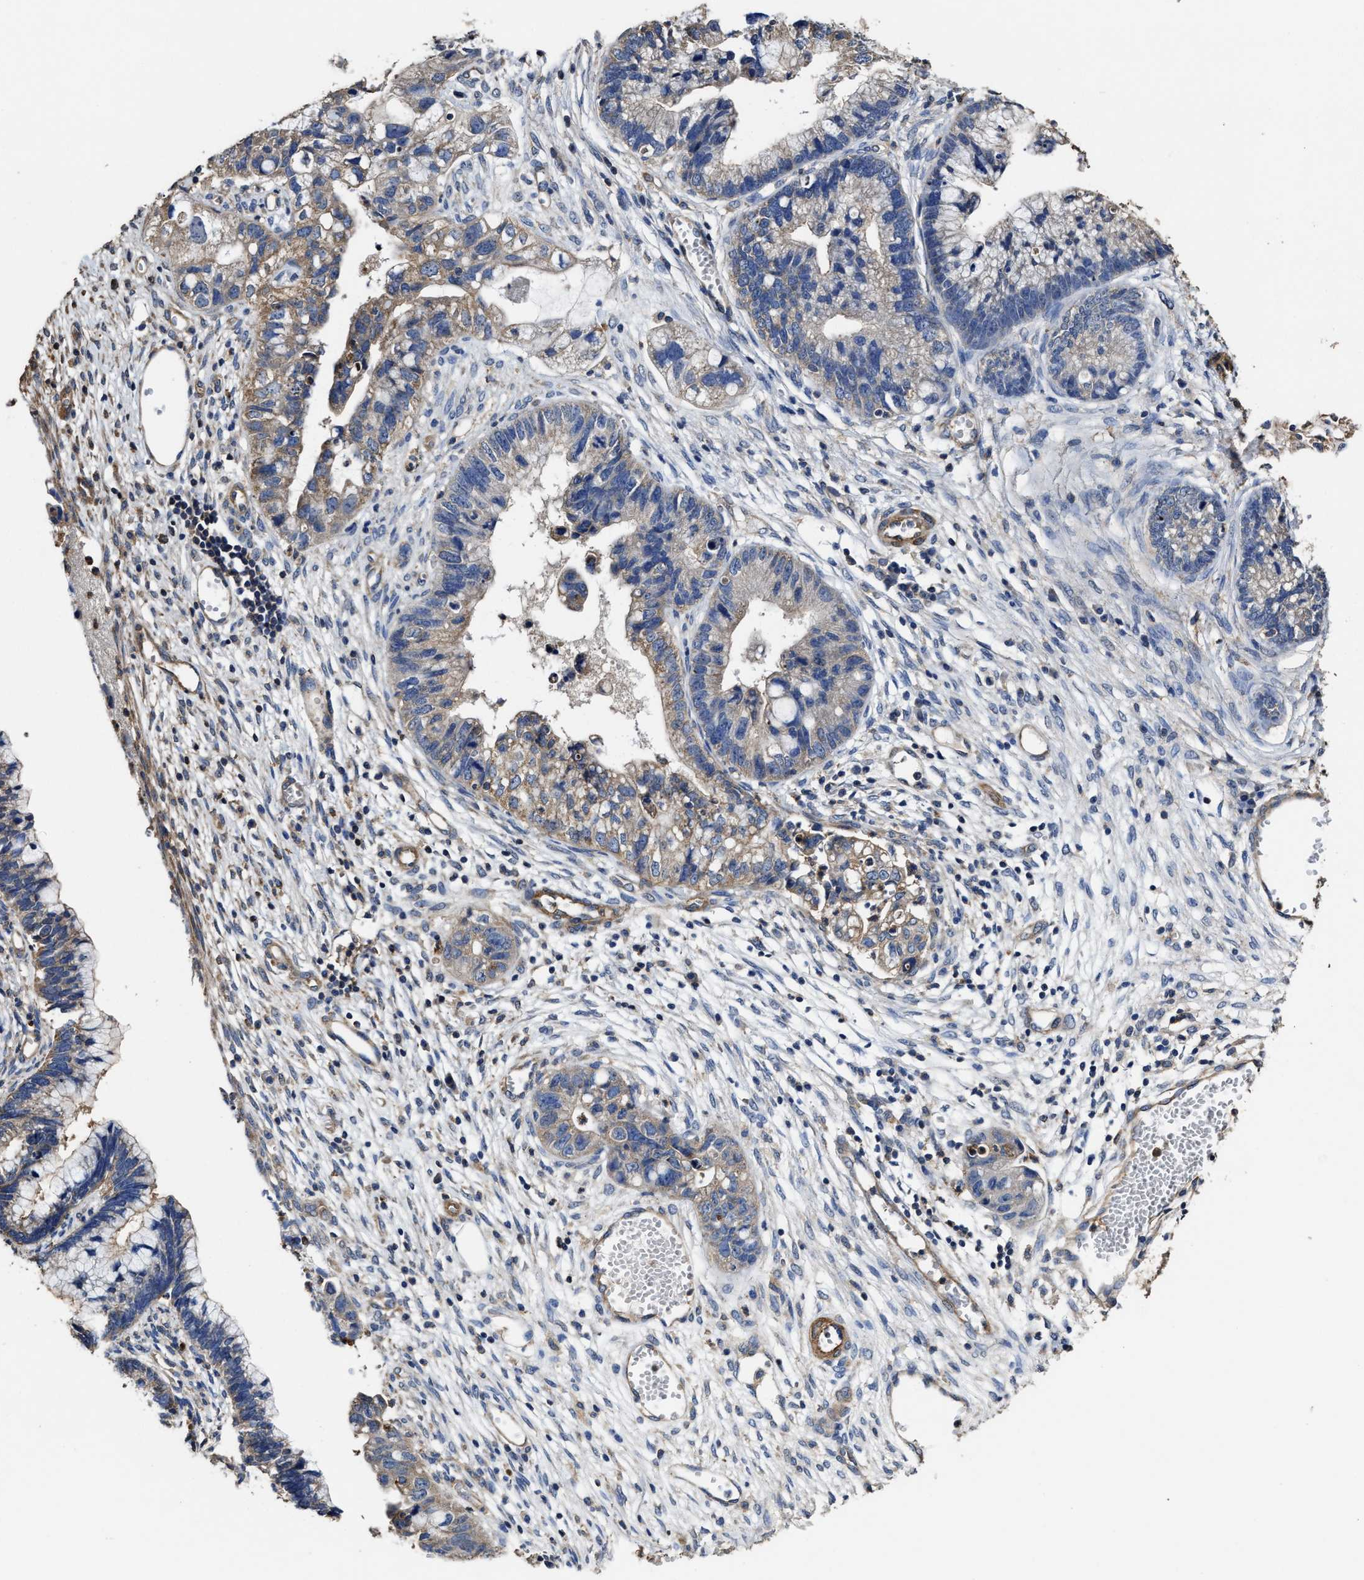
{"staining": {"intensity": "weak", "quantity": "25%-75%", "location": "cytoplasmic/membranous"}, "tissue": "cervical cancer", "cell_type": "Tumor cells", "image_type": "cancer", "snomed": [{"axis": "morphology", "description": "Adenocarcinoma, NOS"}, {"axis": "topography", "description": "Cervix"}], "caption": "Immunohistochemical staining of cervical cancer reveals low levels of weak cytoplasmic/membranous expression in about 25%-75% of tumor cells.", "gene": "SFXN4", "patient": {"sex": "female", "age": 44}}